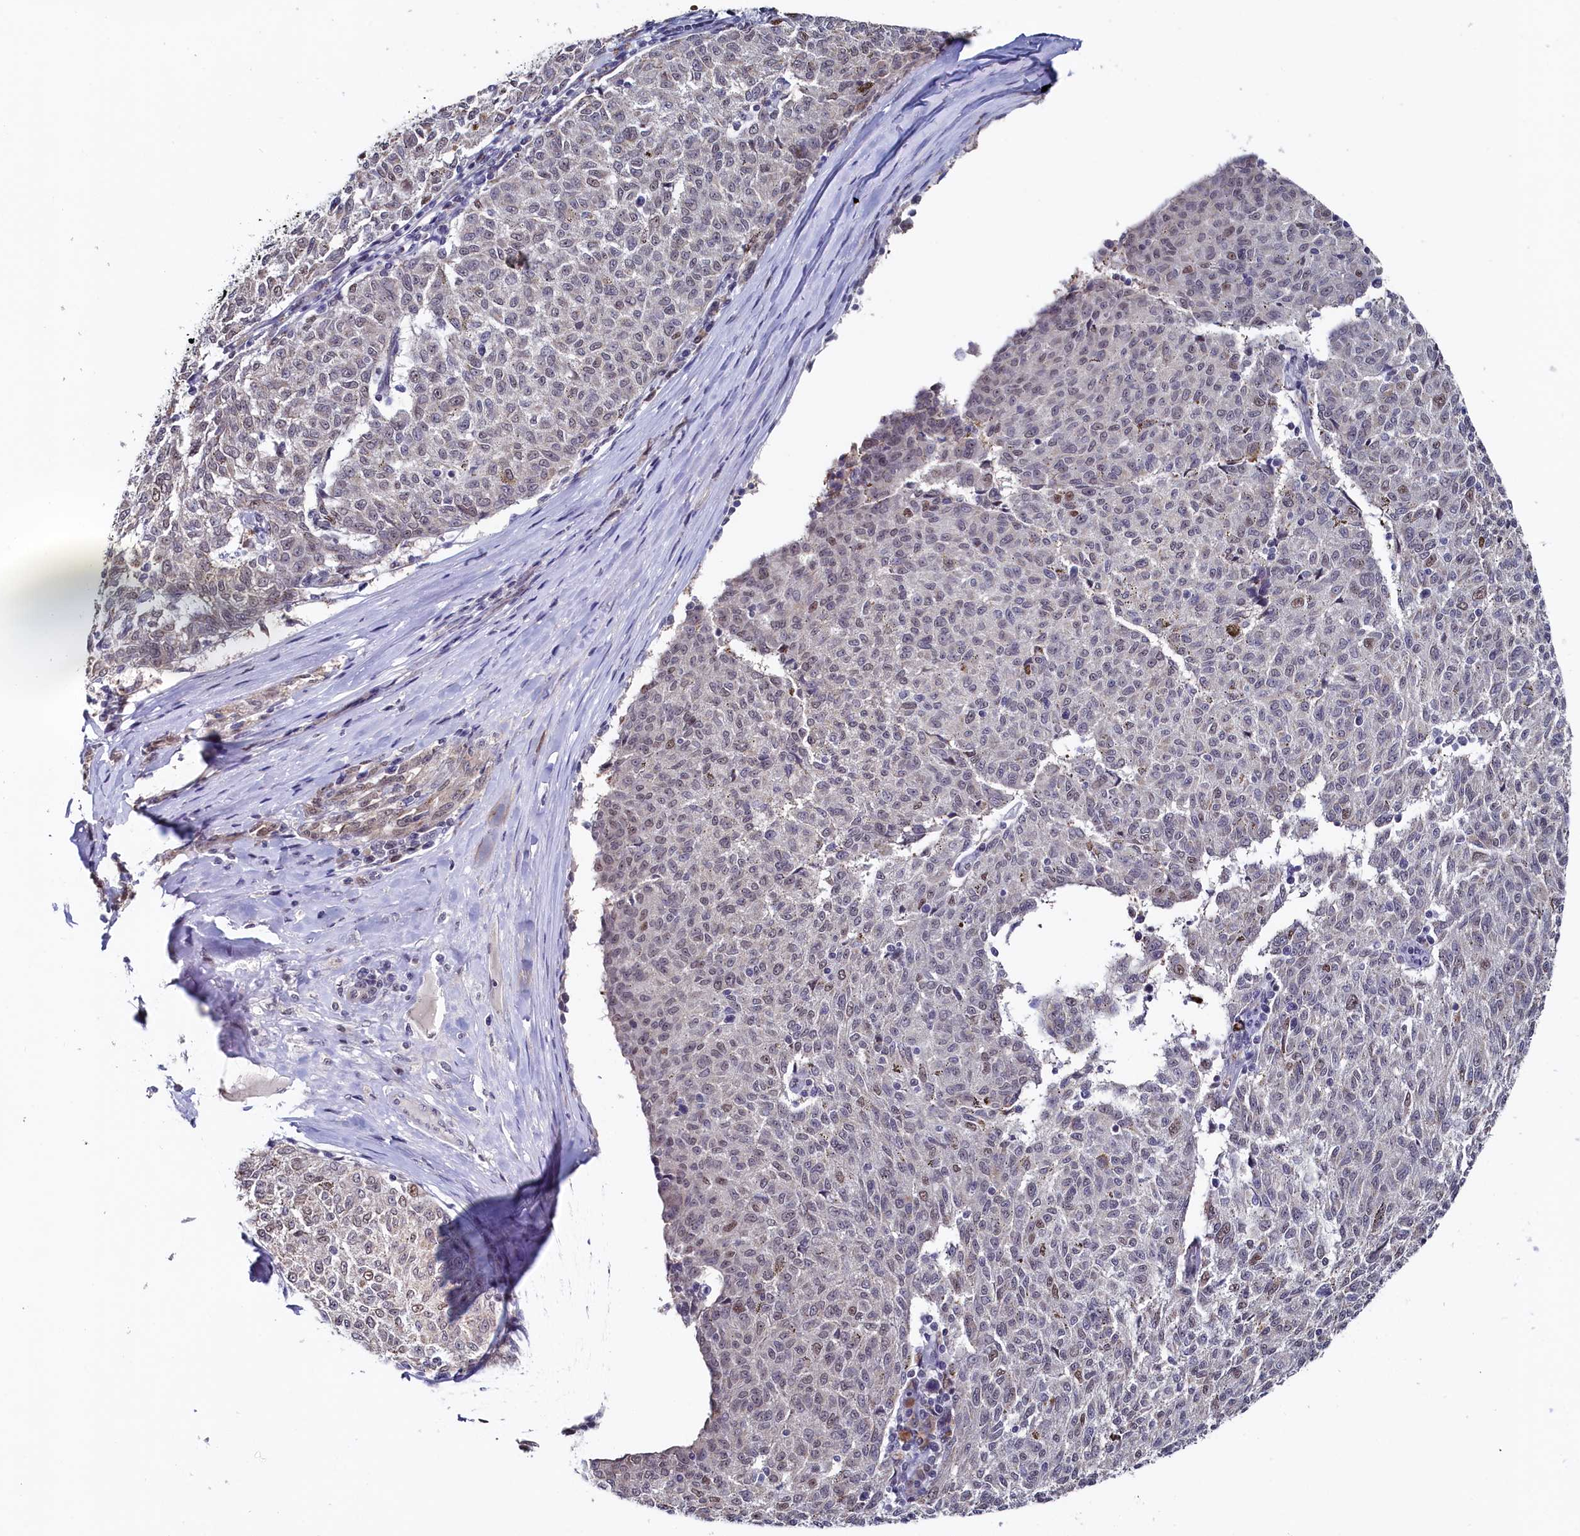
{"staining": {"intensity": "weak", "quantity": "<25%", "location": "nuclear"}, "tissue": "melanoma", "cell_type": "Tumor cells", "image_type": "cancer", "snomed": [{"axis": "morphology", "description": "Malignant melanoma, NOS"}, {"axis": "topography", "description": "Skin"}], "caption": "The micrograph demonstrates no significant positivity in tumor cells of malignant melanoma.", "gene": "TIGD4", "patient": {"sex": "female", "age": 72}}